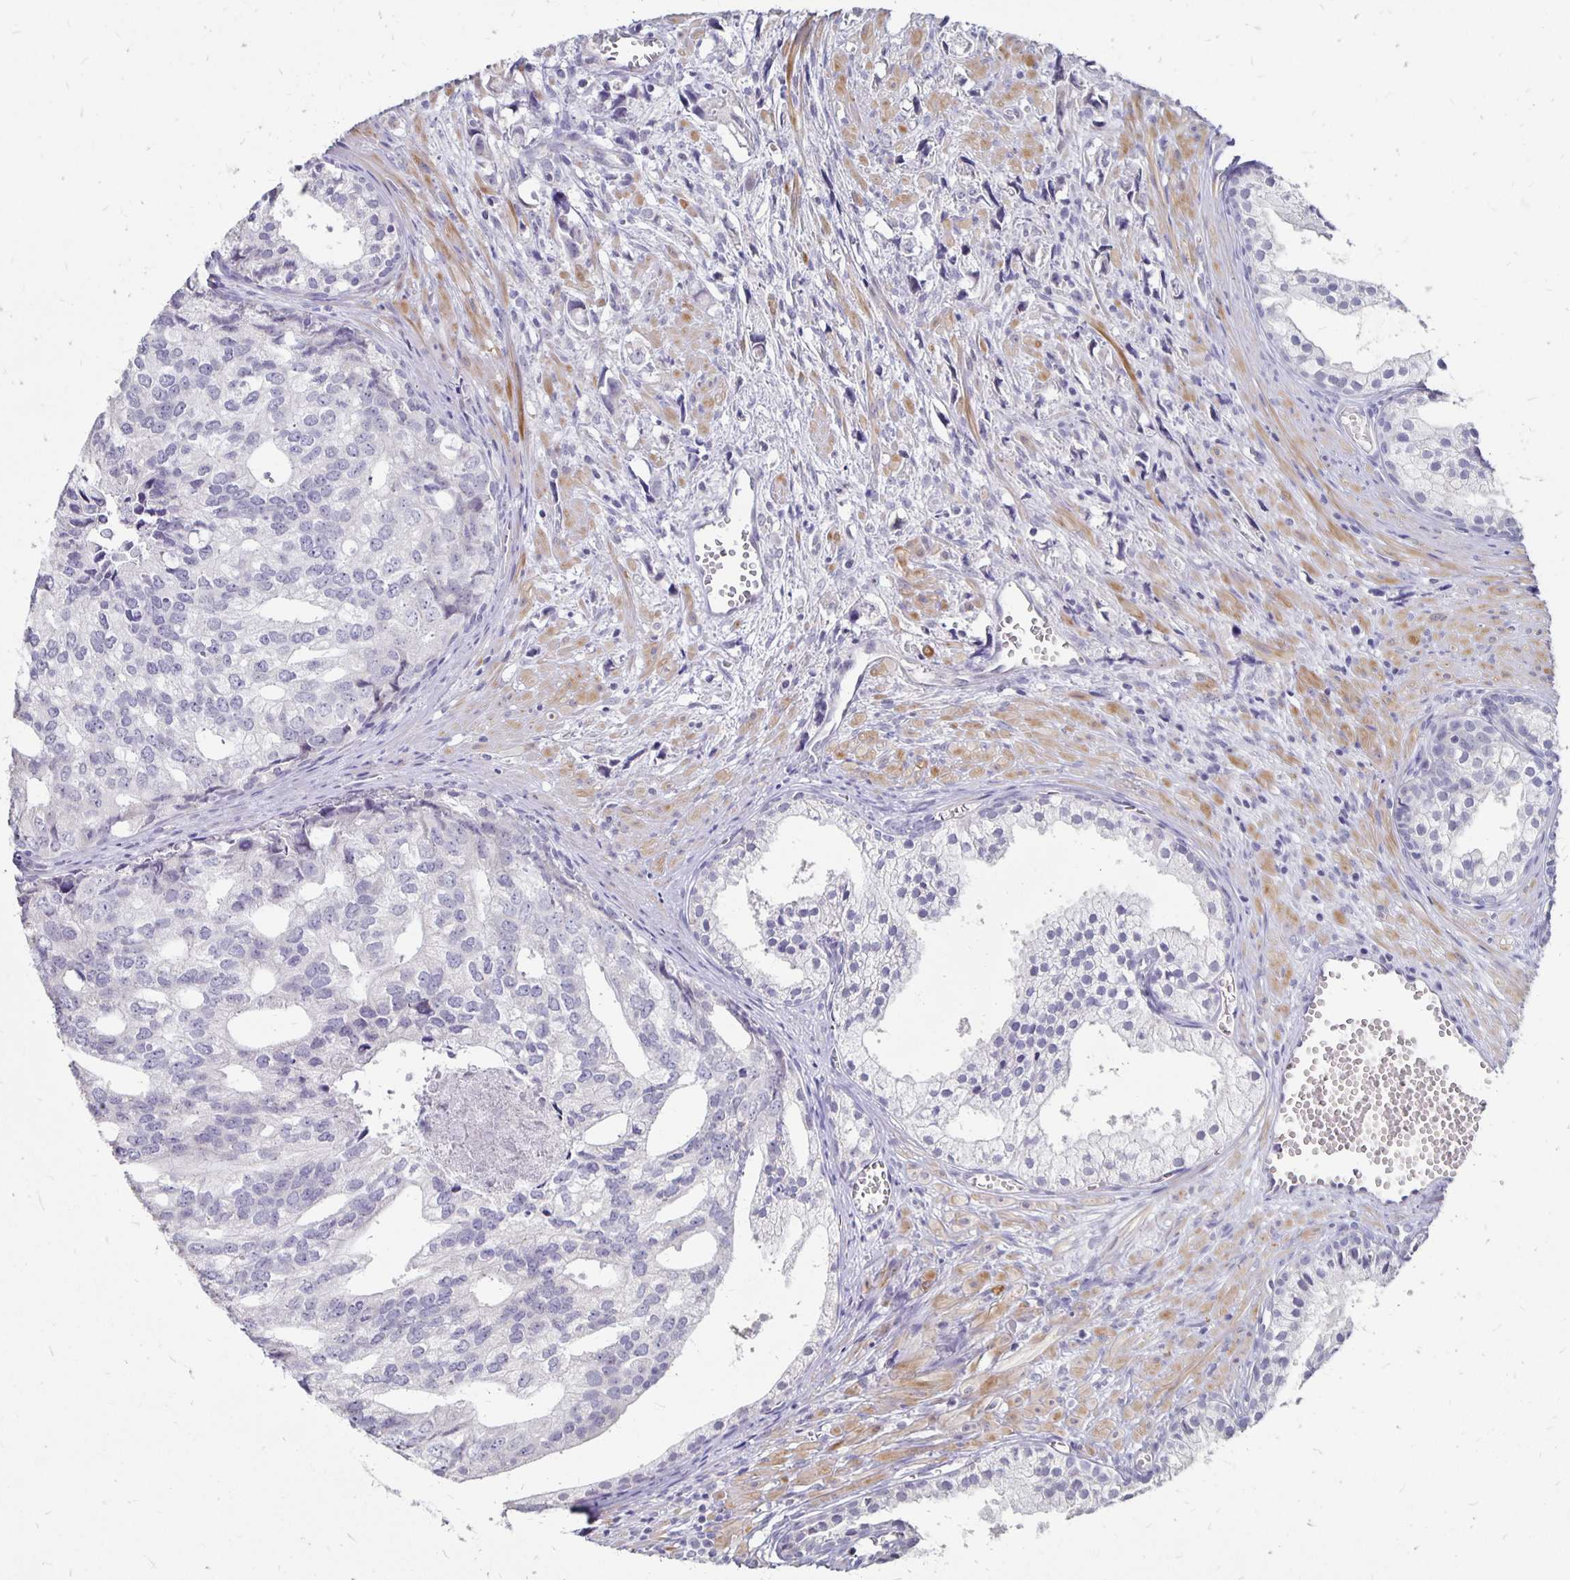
{"staining": {"intensity": "negative", "quantity": "none", "location": "none"}, "tissue": "prostate cancer", "cell_type": "Tumor cells", "image_type": "cancer", "snomed": [{"axis": "morphology", "description": "Adenocarcinoma, High grade"}, {"axis": "topography", "description": "Prostate"}], "caption": "High power microscopy micrograph of an immunohistochemistry (IHC) photomicrograph of high-grade adenocarcinoma (prostate), revealing no significant positivity in tumor cells.", "gene": "ATOSB", "patient": {"sex": "male", "age": 58}}